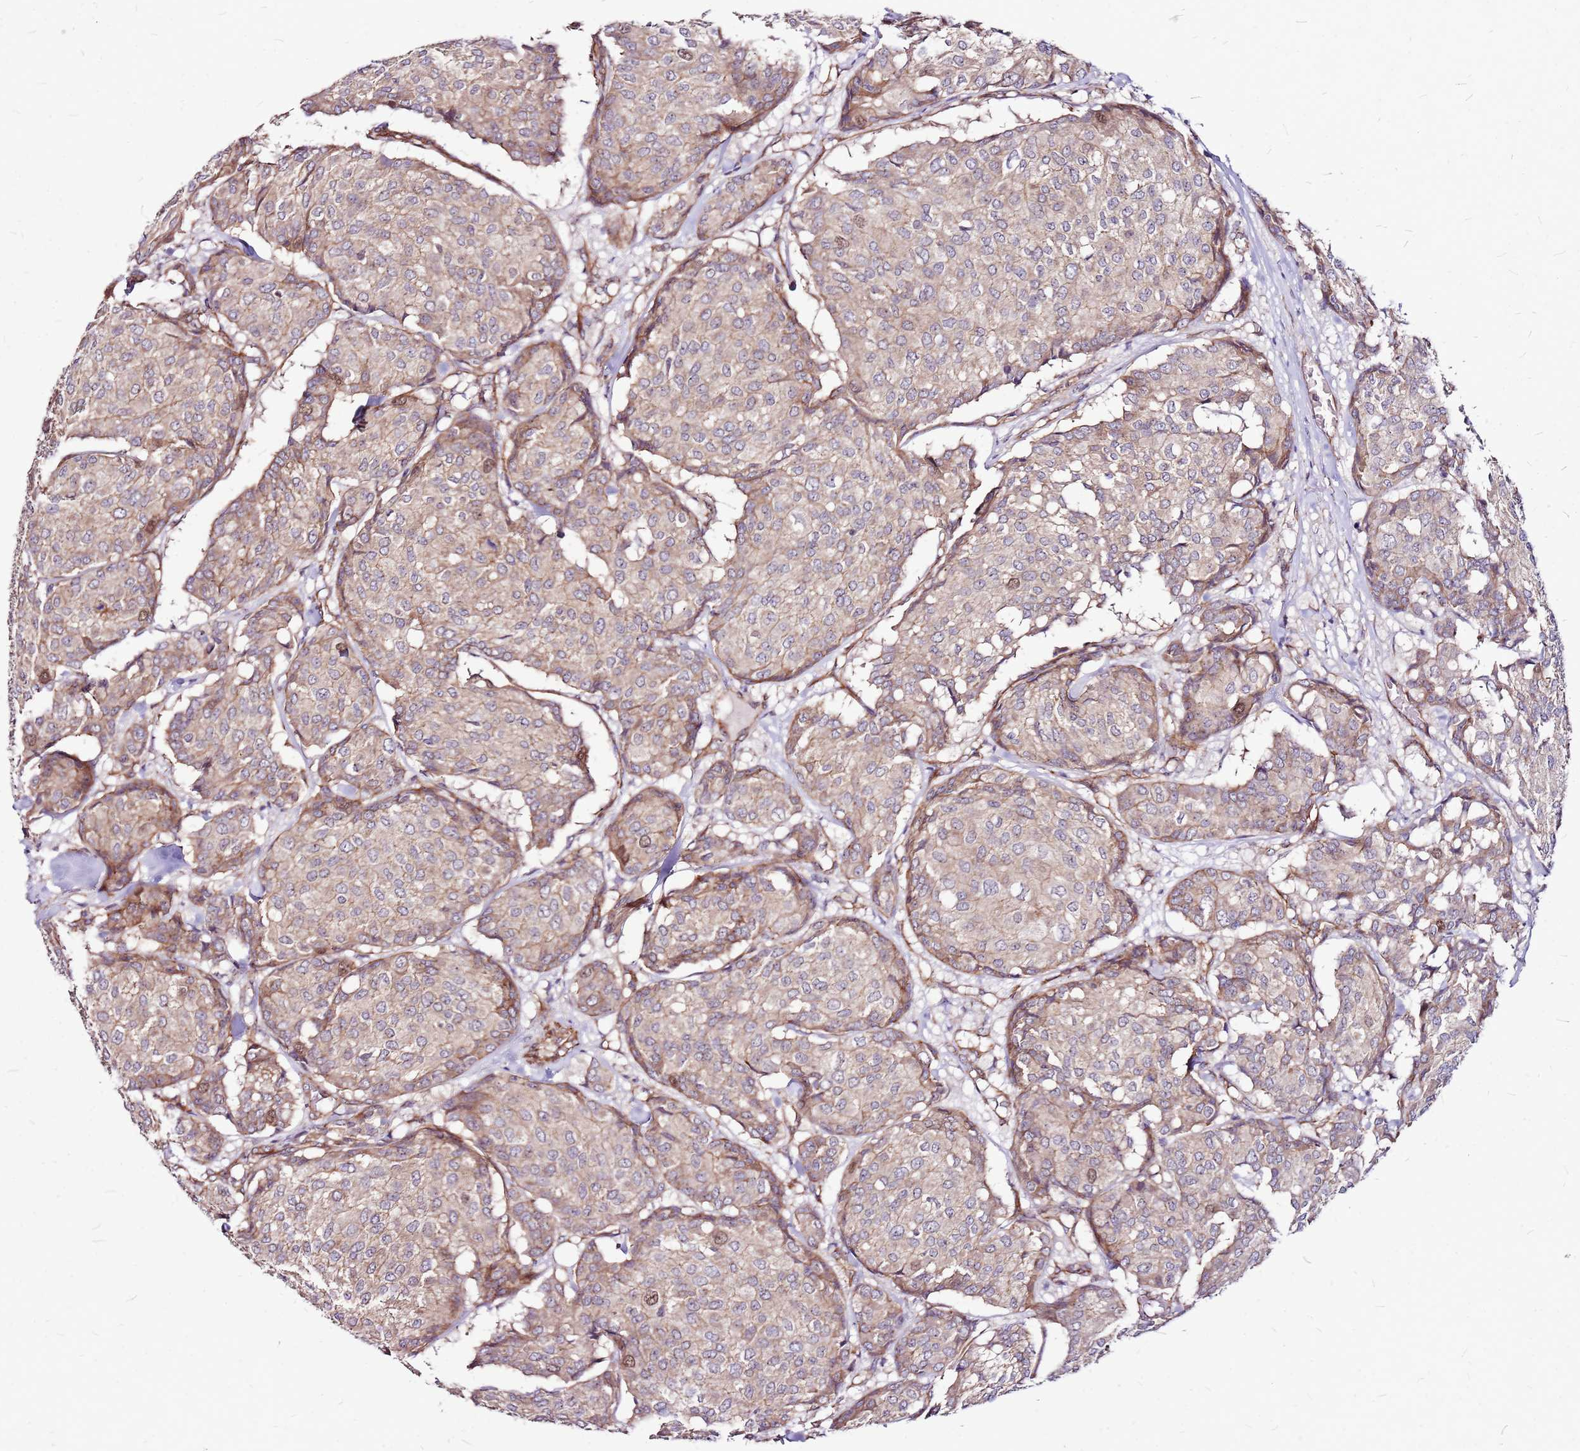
{"staining": {"intensity": "weak", "quantity": "25%-75%", "location": "cytoplasmic/membranous"}, "tissue": "breast cancer", "cell_type": "Tumor cells", "image_type": "cancer", "snomed": [{"axis": "morphology", "description": "Duct carcinoma"}, {"axis": "topography", "description": "Breast"}], "caption": "There is low levels of weak cytoplasmic/membranous staining in tumor cells of breast cancer (intraductal carcinoma), as demonstrated by immunohistochemical staining (brown color).", "gene": "TOPAZ1", "patient": {"sex": "female", "age": 75}}